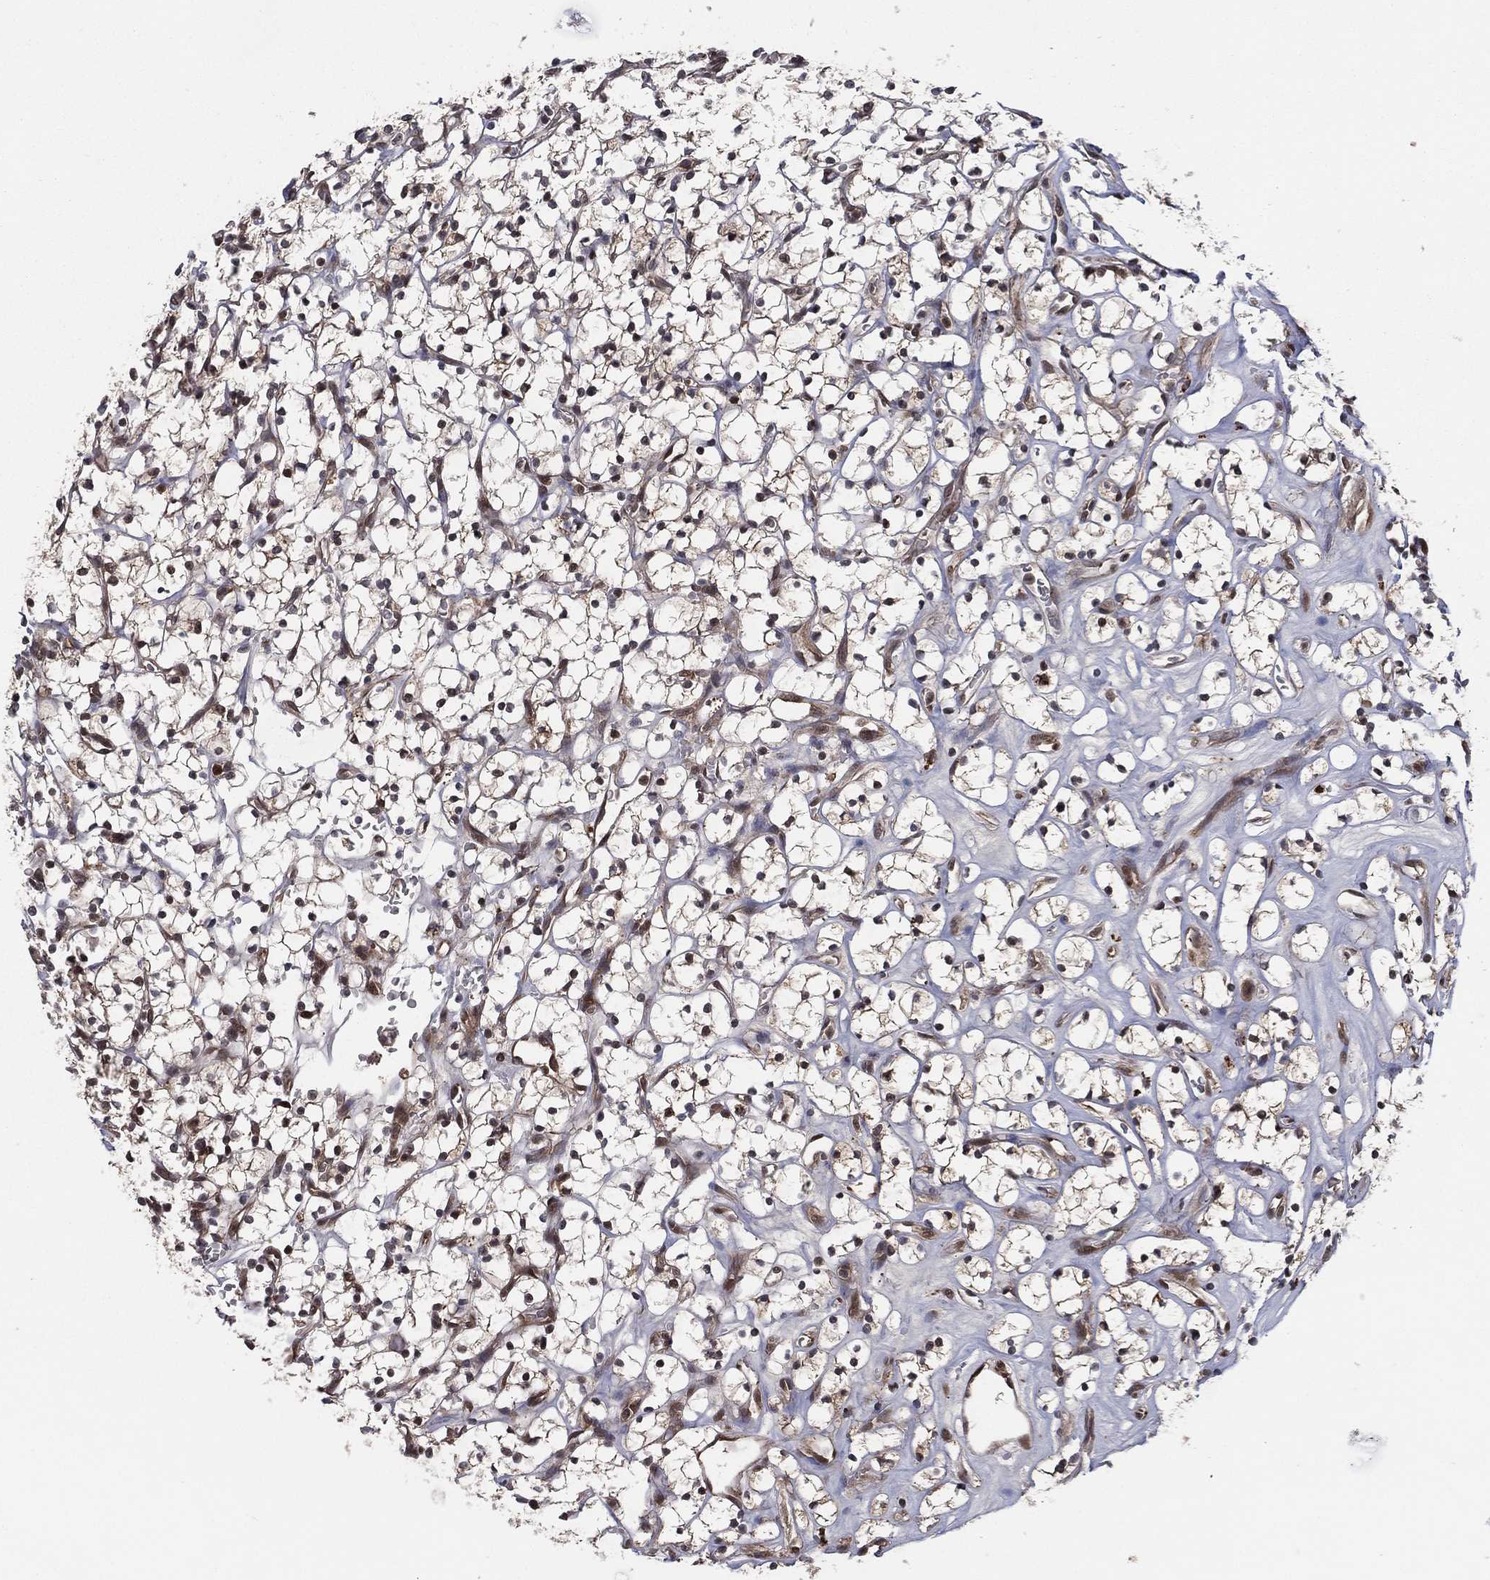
{"staining": {"intensity": "moderate", "quantity": "25%-75%", "location": "cytoplasmic/membranous,nuclear"}, "tissue": "renal cancer", "cell_type": "Tumor cells", "image_type": "cancer", "snomed": [{"axis": "morphology", "description": "Adenocarcinoma, NOS"}, {"axis": "topography", "description": "Kidney"}], "caption": "Immunohistochemical staining of adenocarcinoma (renal) demonstrates moderate cytoplasmic/membranous and nuclear protein positivity in approximately 25%-75% of tumor cells. Immunohistochemistry (ihc) stains the protein in brown and the nuclei are stained blue.", "gene": "ICOSLG", "patient": {"sex": "female", "age": 64}}